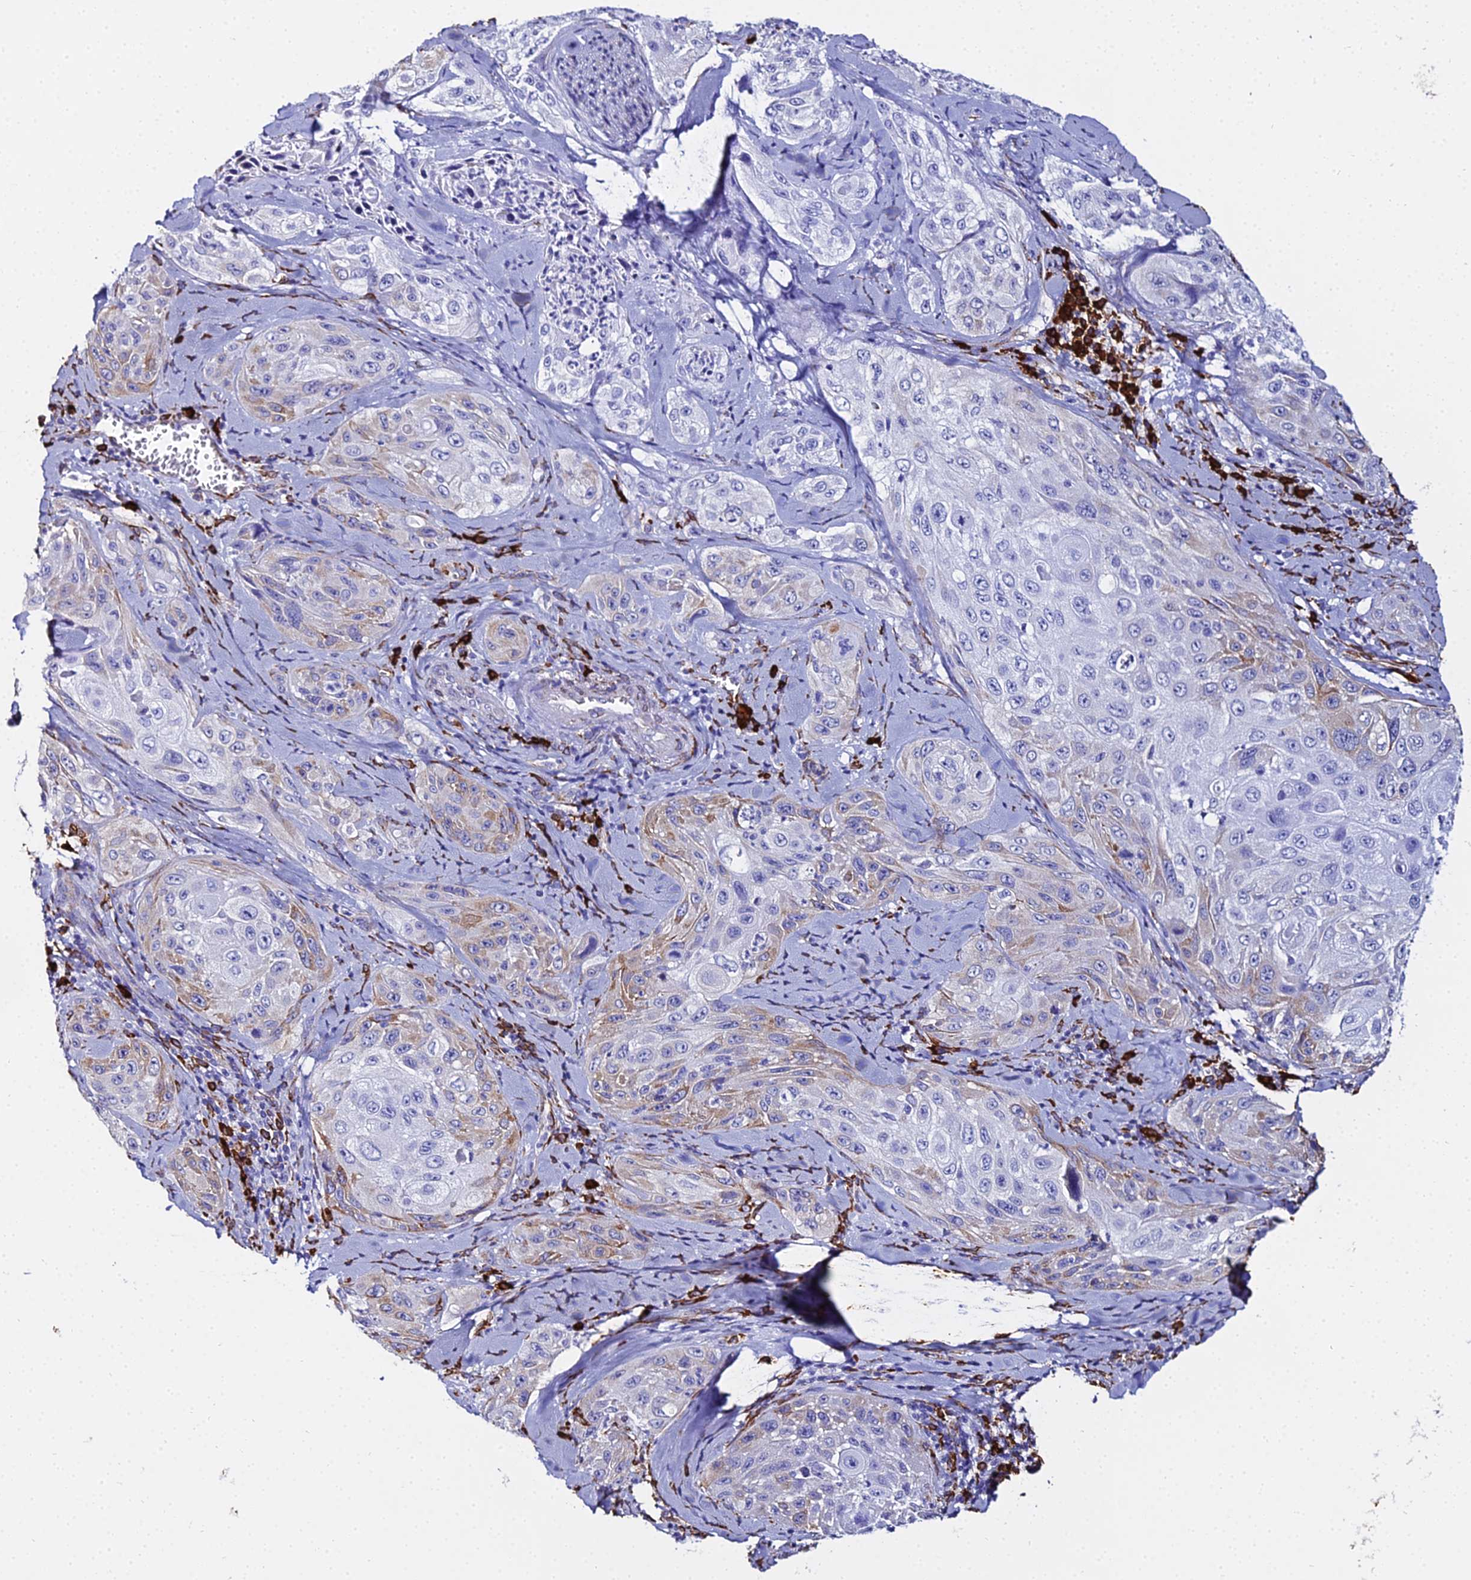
{"staining": {"intensity": "weak", "quantity": "<25%", "location": "cytoplasmic/membranous"}, "tissue": "cervical cancer", "cell_type": "Tumor cells", "image_type": "cancer", "snomed": [{"axis": "morphology", "description": "Squamous cell carcinoma, NOS"}, {"axis": "topography", "description": "Cervix"}], "caption": "Immunohistochemistry (IHC) image of cervical cancer stained for a protein (brown), which displays no expression in tumor cells. (DAB immunohistochemistry, high magnification).", "gene": "TXNDC5", "patient": {"sex": "female", "age": 42}}